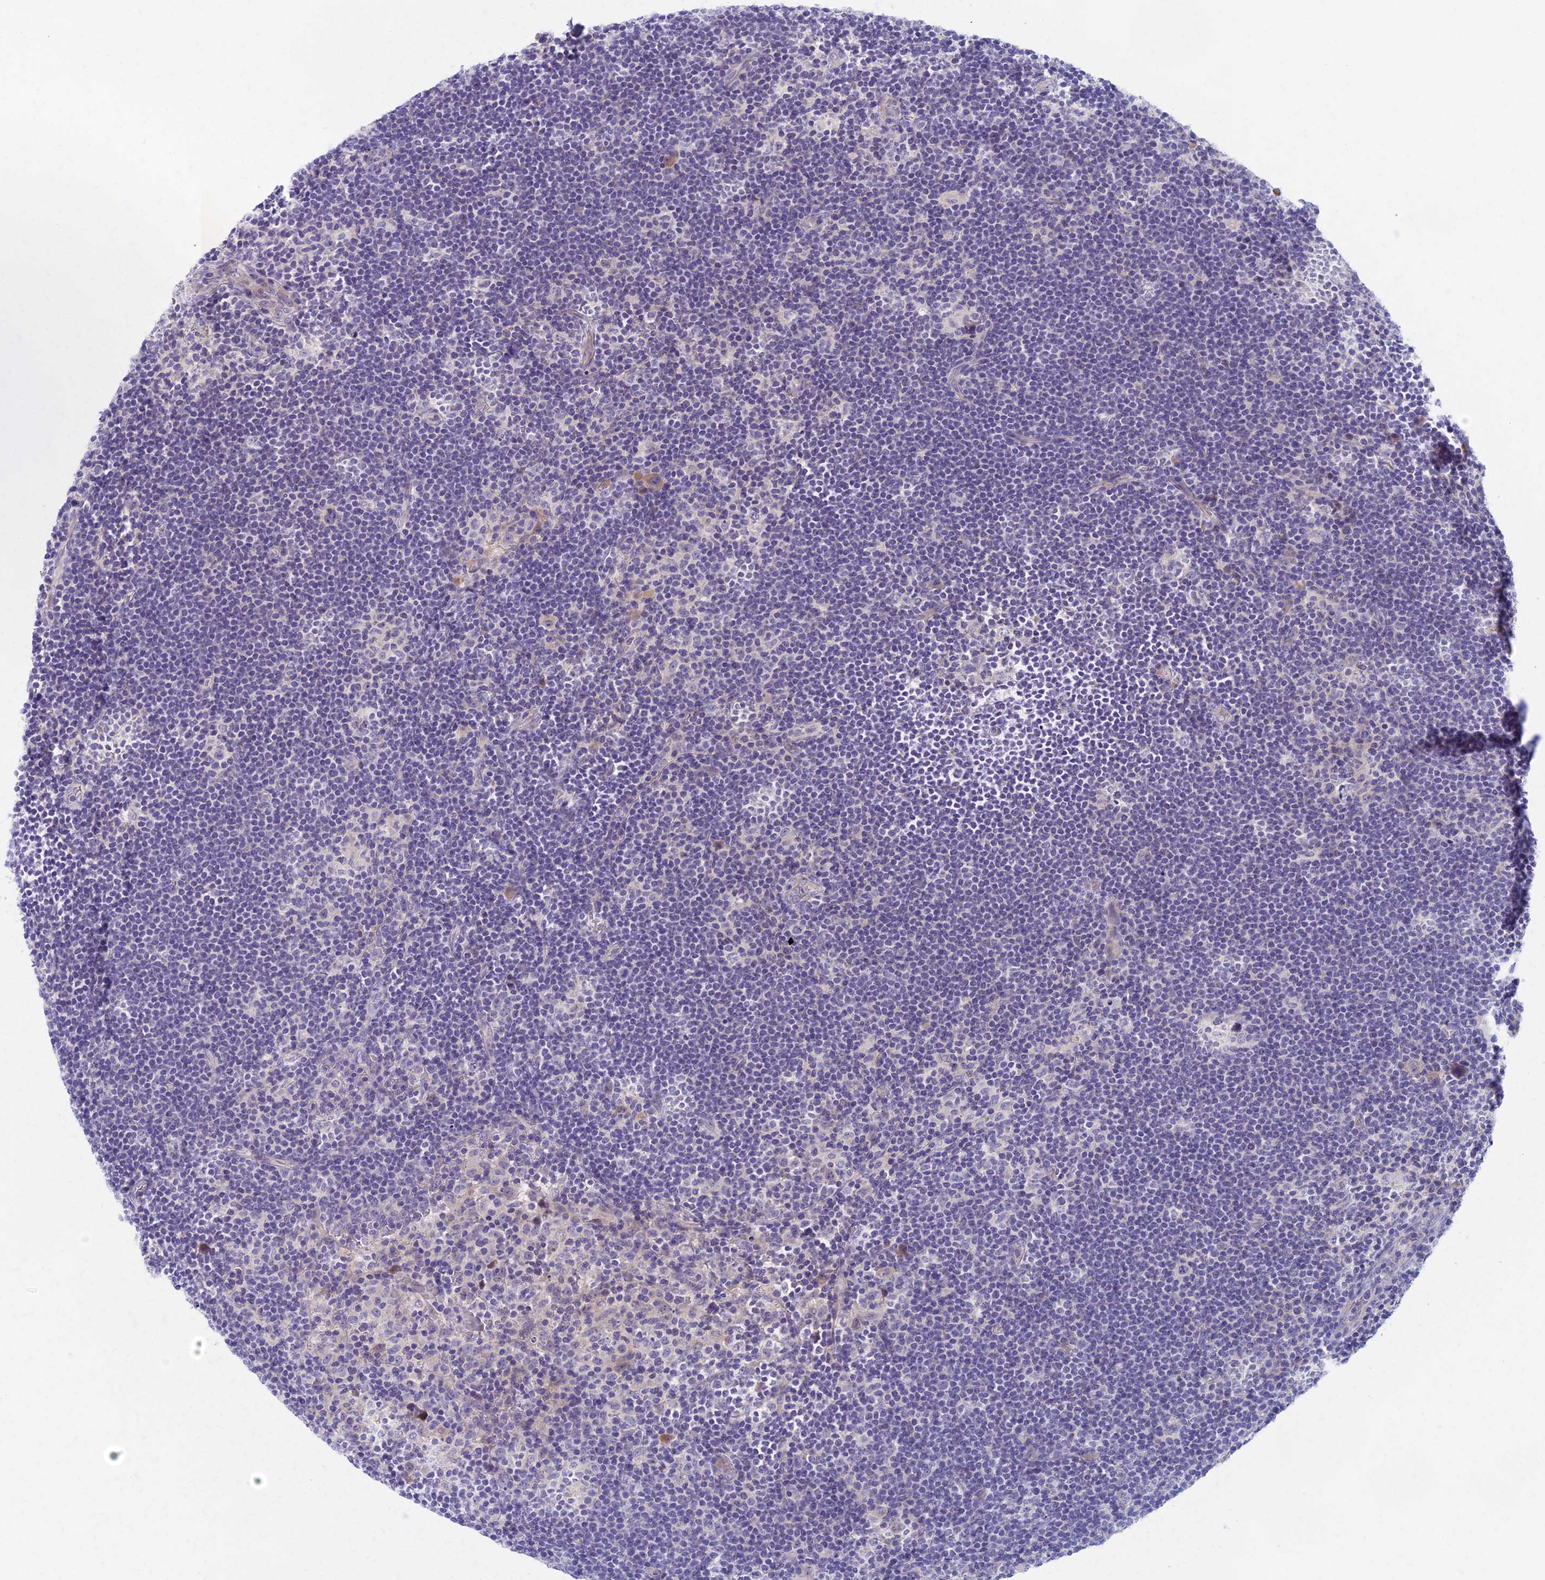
{"staining": {"intensity": "moderate", "quantity": "<25%", "location": "cytoplasmic/membranous"}, "tissue": "lymphoma", "cell_type": "Tumor cells", "image_type": "cancer", "snomed": [{"axis": "morphology", "description": "Hodgkin's disease, NOS"}, {"axis": "topography", "description": "Lymph node"}], "caption": "IHC (DAB) staining of lymphoma reveals moderate cytoplasmic/membranous protein expression in approximately <25% of tumor cells.", "gene": "AP4E1", "patient": {"sex": "female", "age": 57}}